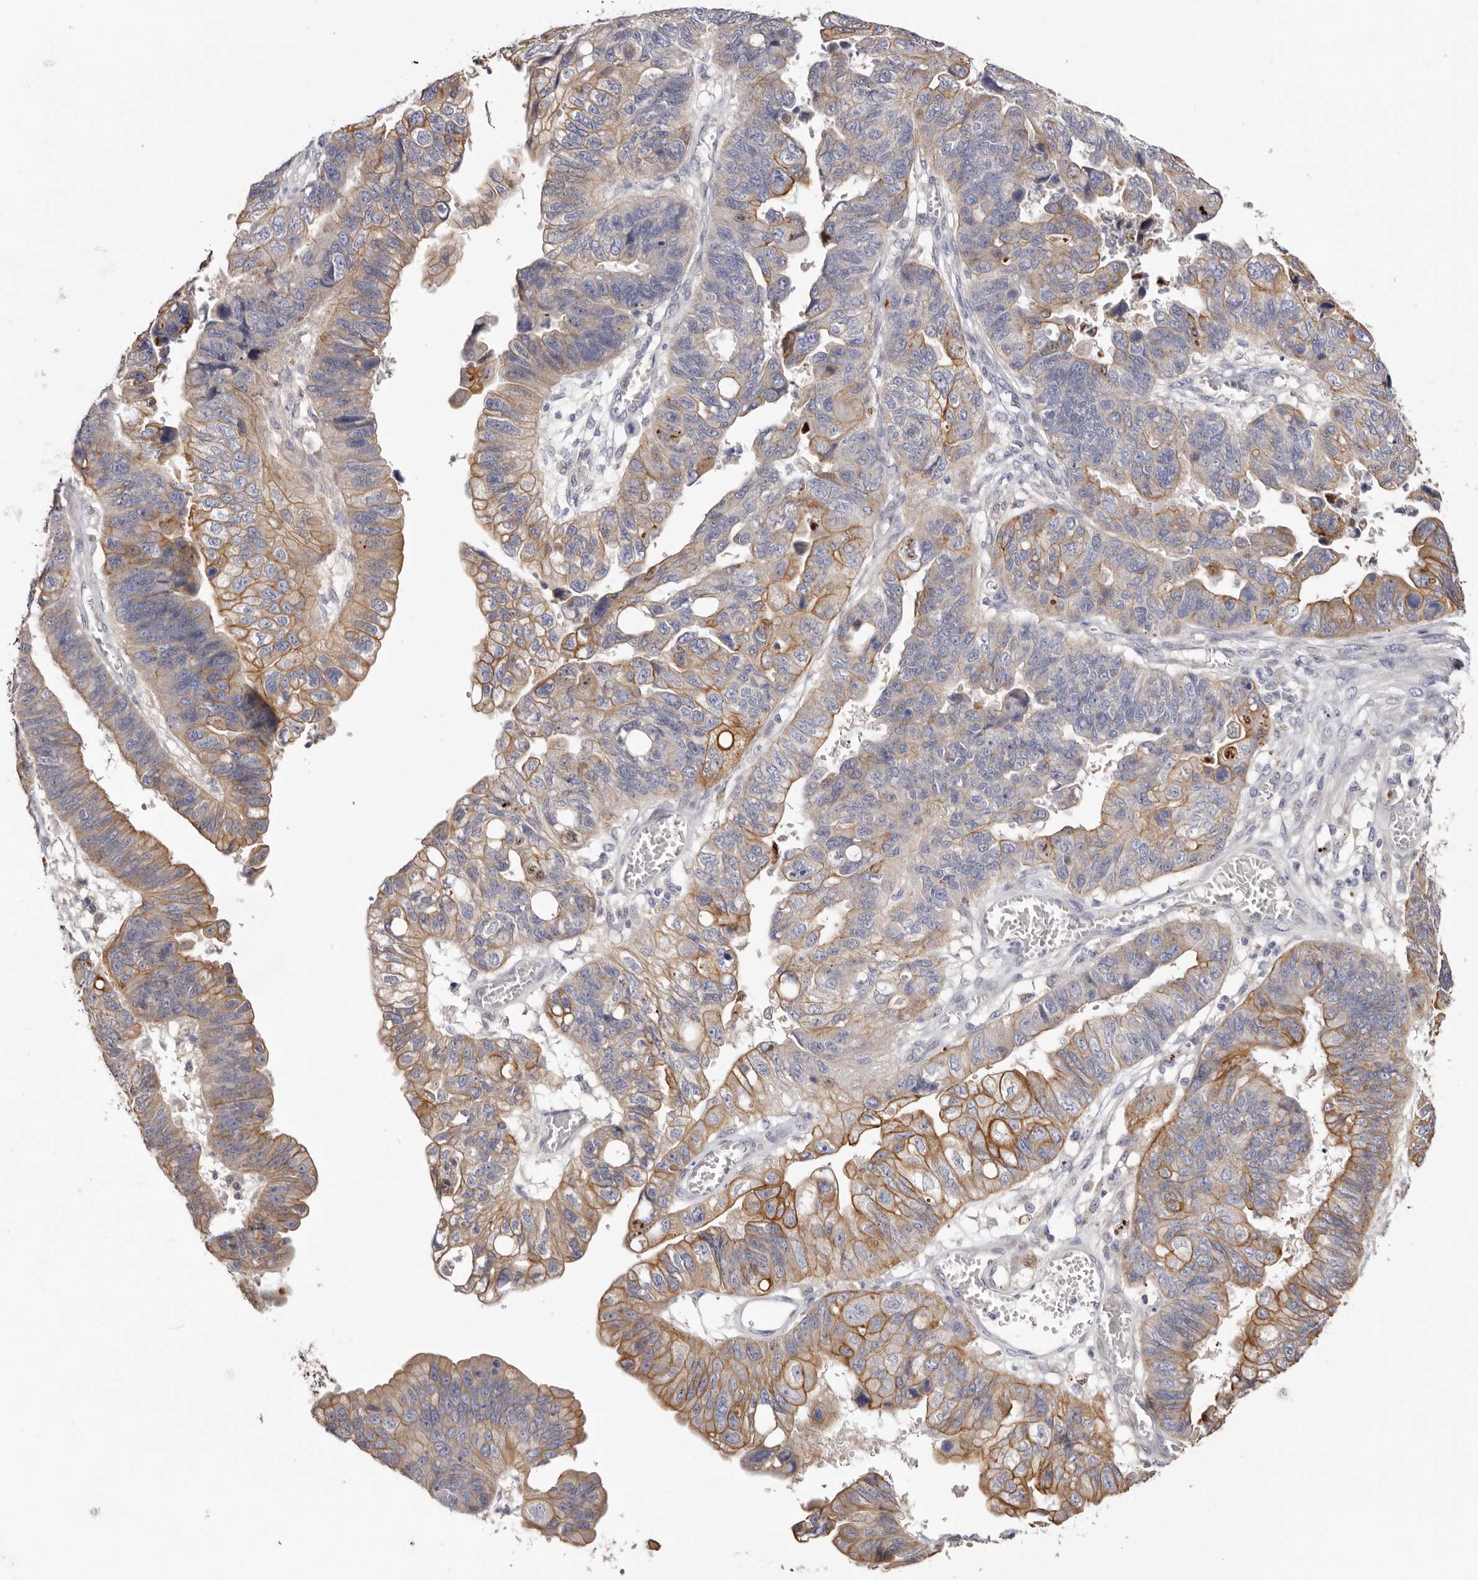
{"staining": {"intensity": "moderate", "quantity": "25%-75%", "location": "cytoplasmic/membranous"}, "tissue": "stomach cancer", "cell_type": "Tumor cells", "image_type": "cancer", "snomed": [{"axis": "morphology", "description": "Adenocarcinoma, NOS"}, {"axis": "topography", "description": "Stomach"}], "caption": "Stomach cancer stained for a protein shows moderate cytoplasmic/membranous positivity in tumor cells. (DAB (3,3'-diaminobenzidine) = brown stain, brightfield microscopy at high magnification).", "gene": "STK16", "patient": {"sex": "male", "age": 59}}